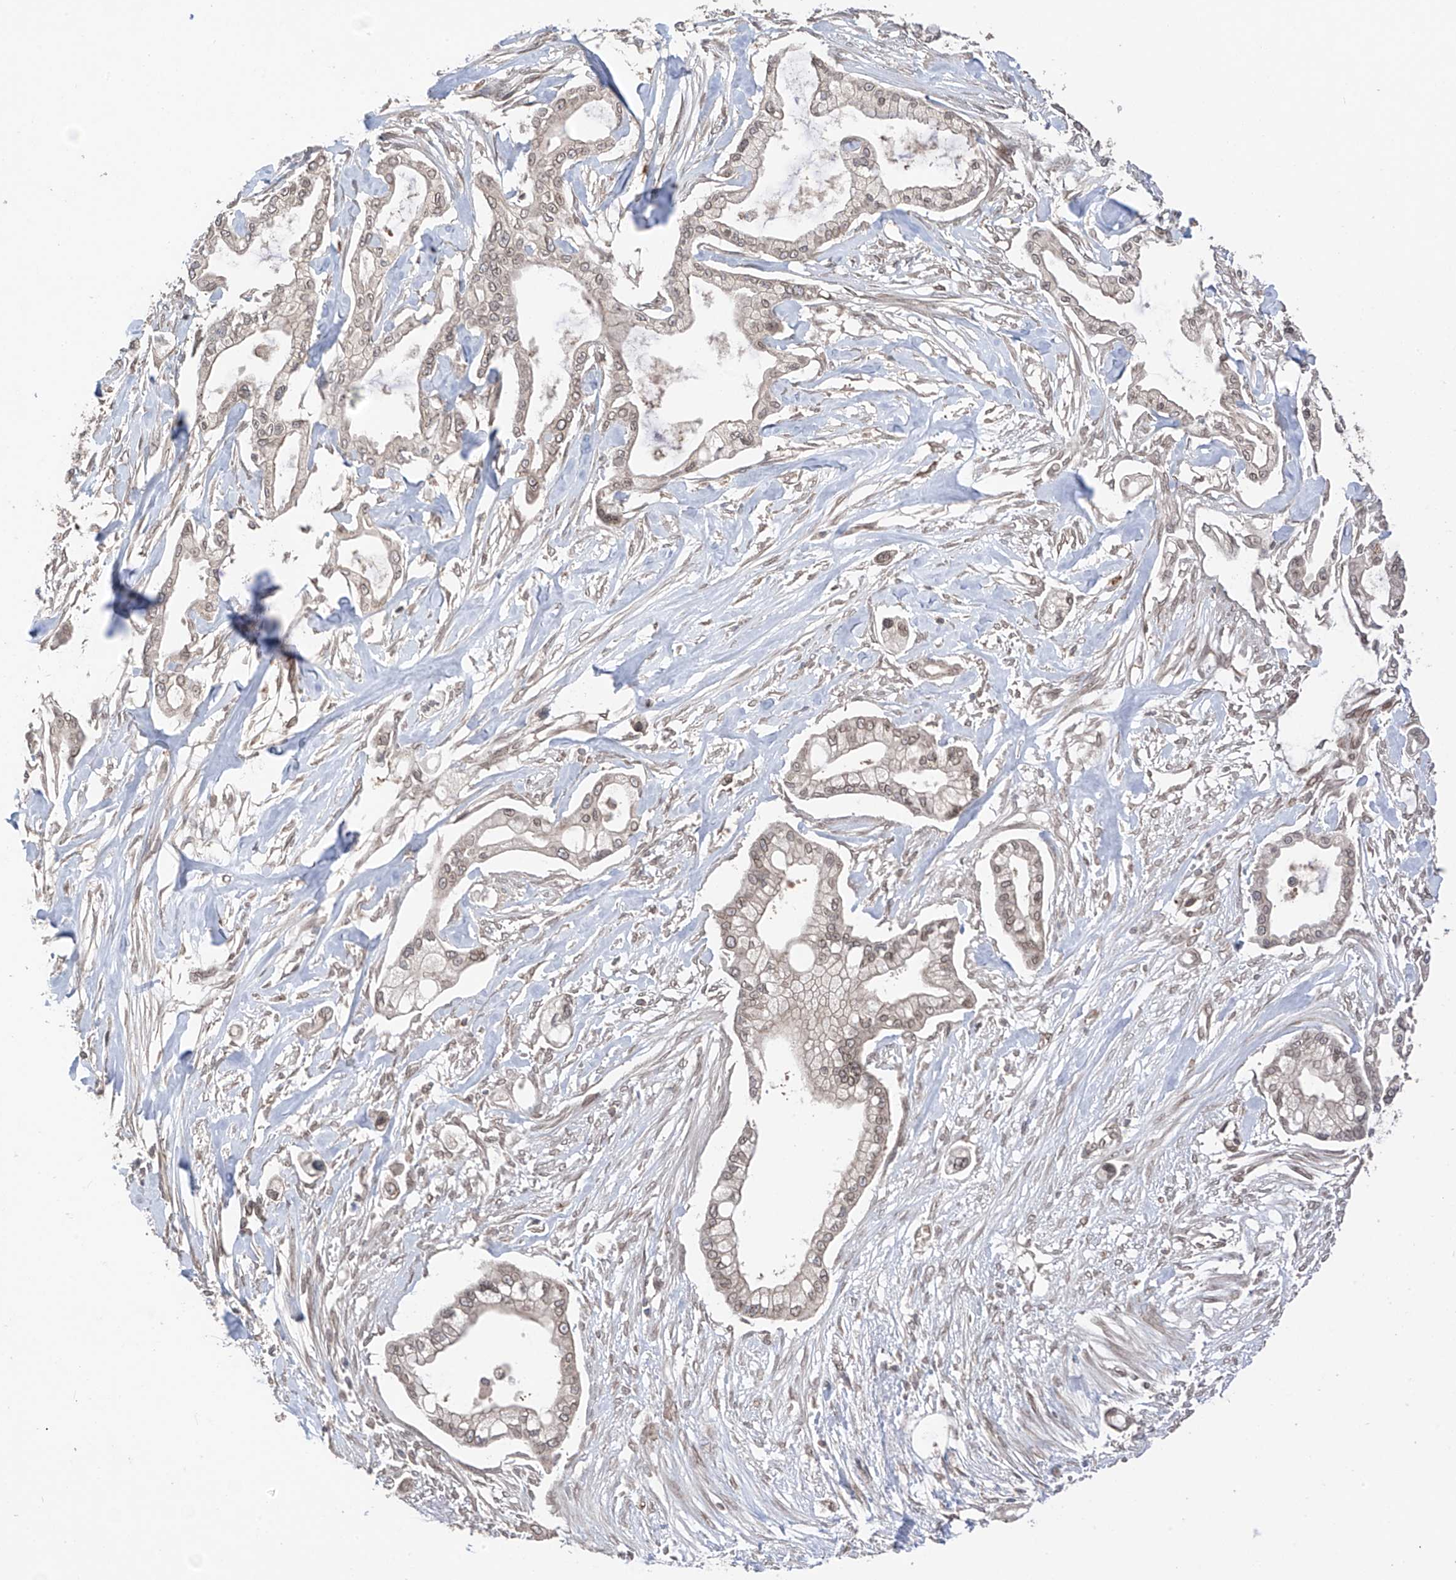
{"staining": {"intensity": "weak", "quantity": "25%-75%", "location": "nuclear"}, "tissue": "pancreatic cancer", "cell_type": "Tumor cells", "image_type": "cancer", "snomed": [{"axis": "morphology", "description": "Adenocarcinoma, NOS"}, {"axis": "topography", "description": "Pancreas"}], "caption": "IHC (DAB) staining of human pancreatic cancer (adenocarcinoma) reveals weak nuclear protein staining in about 25%-75% of tumor cells.", "gene": "AHCTF1", "patient": {"sex": "male", "age": 68}}